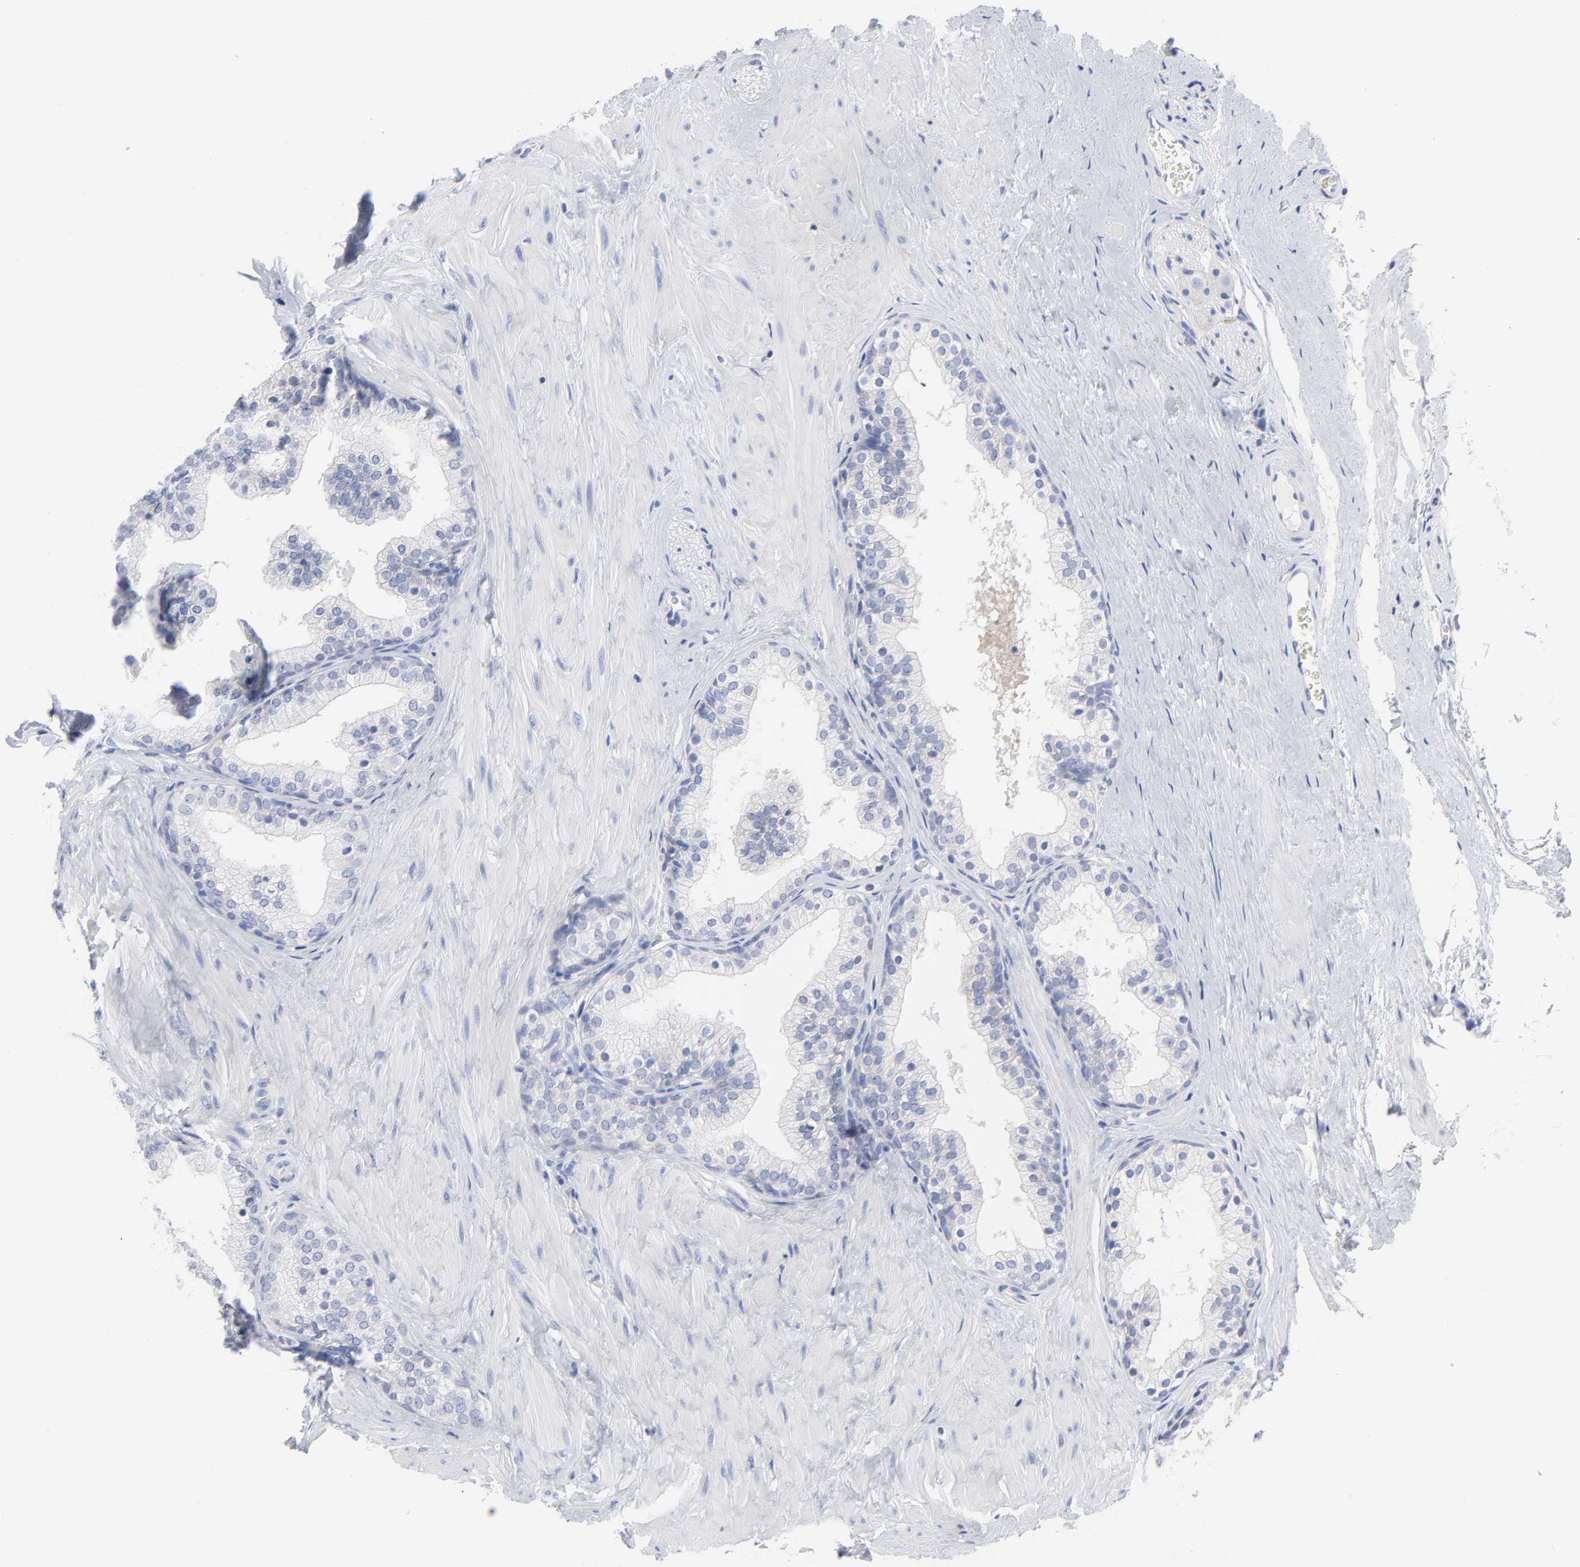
{"staining": {"intensity": "negative", "quantity": "none", "location": "none"}, "tissue": "prostate", "cell_type": "Glandular cells", "image_type": "normal", "snomed": [{"axis": "morphology", "description": "Normal tissue, NOS"}, {"axis": "topography", "description": "Prostate"}], "caption": "High magnification brightfield microscopy of benign prostate stained with DAB (brown) and counterstained with hematoxylin (blue): glandular cells show no significant staining. The staining is performed using DAB (3,3'-diaminobenzidine) brown chromogen with nuclei counter-stained in using hematoxylin.", "gene": "STAT2", "patient": {"sex": "male", "age": 60}}